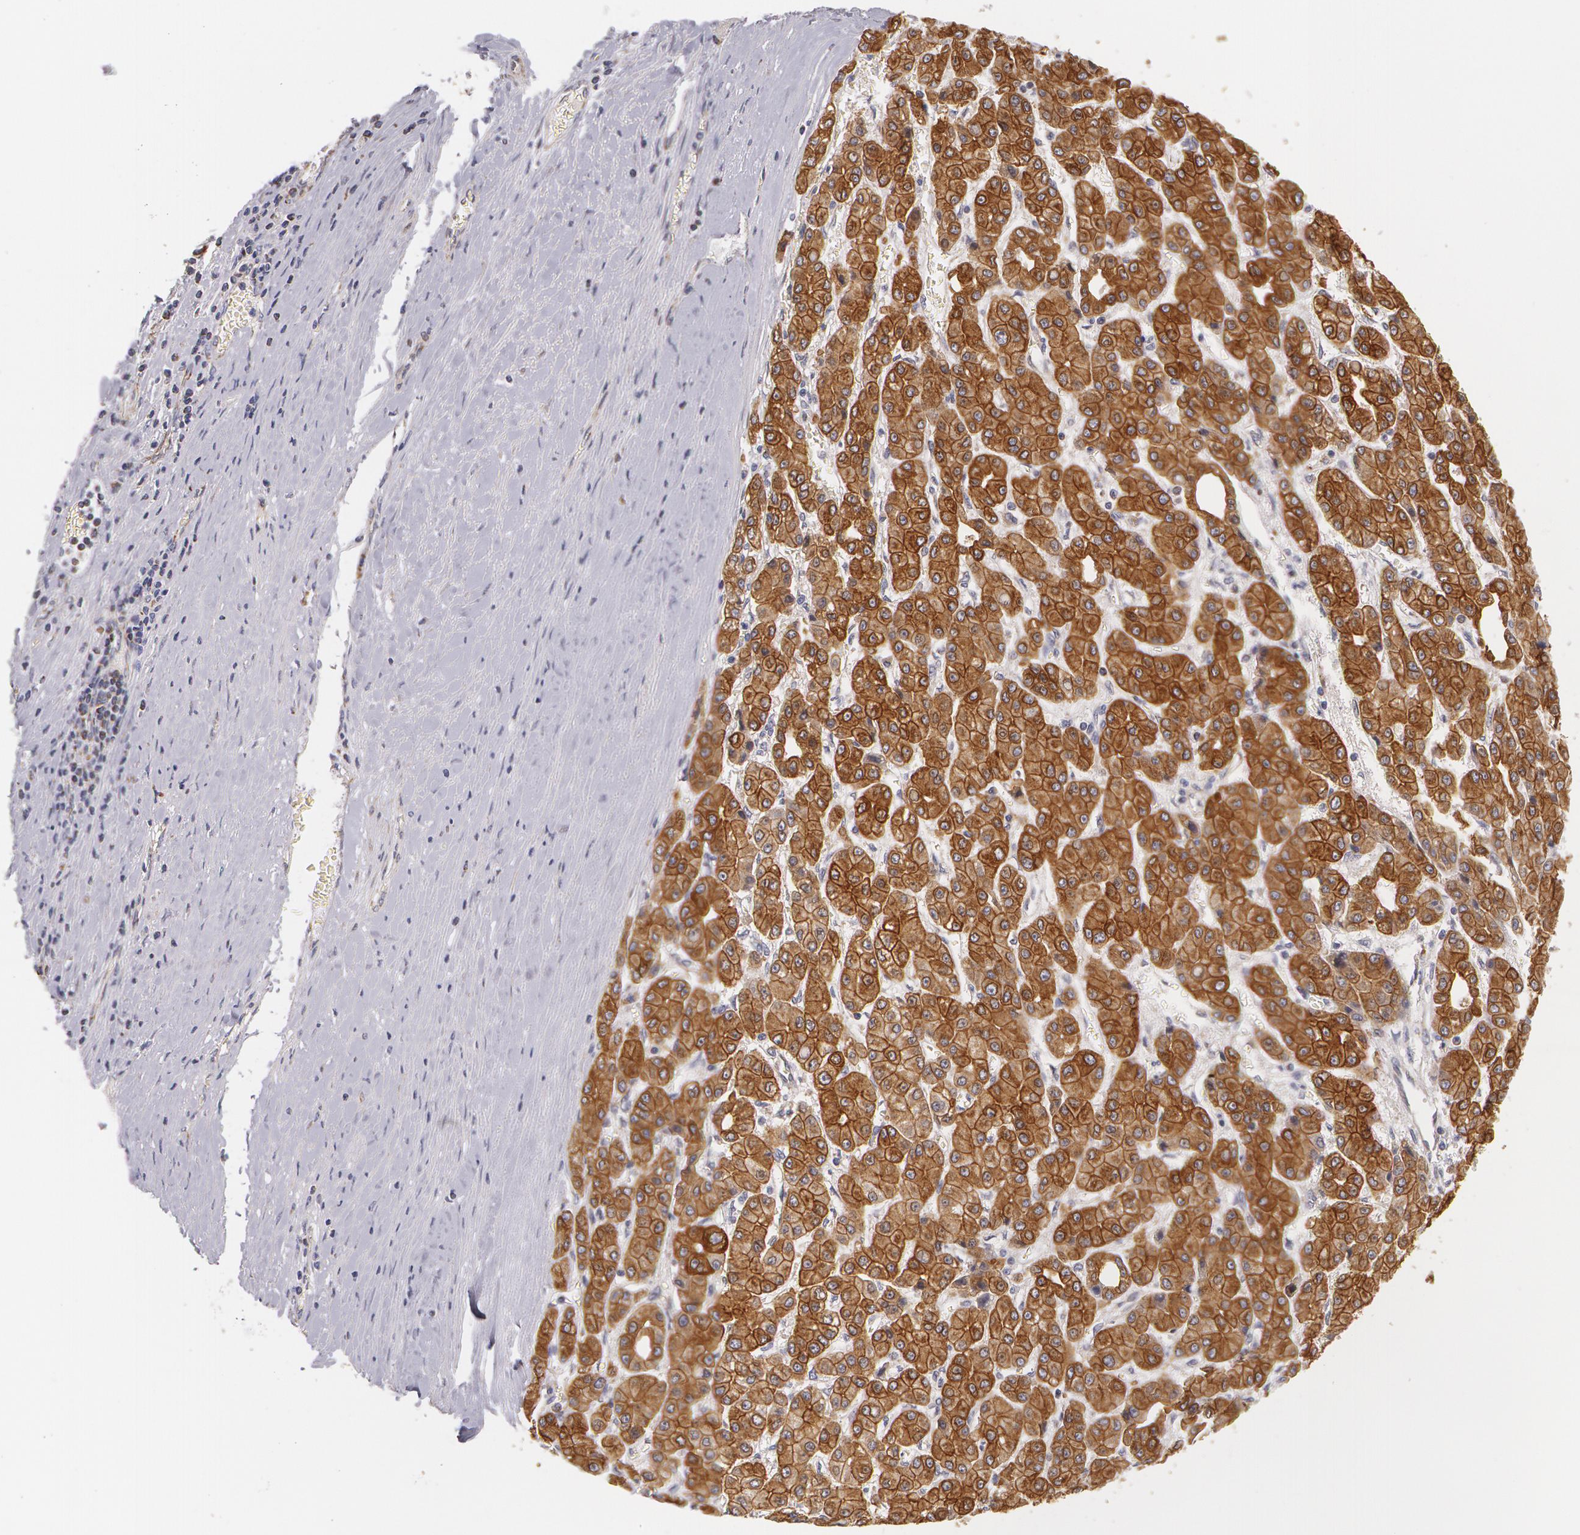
{"staining": {"intensity": "strong", "quantity": ">75%", "location": "cytoplasmic/membranous"}, "tissue": "liver cancer", "cell_type": "Tumor cells", "image_type": "cancer", "snomed": [{"axis": "morphology", "description": "Carcinoma, Hepatocellular, NOS"}, {"axis": "topography", "description": "Liver"}], "caption": "Protein analysis of liver cancer (hepatocellular carcinoma) tissue displays strong cytoplasmic/membranous staining in approximately >75% of tumor cells.", "gene": "KRT18", "patient": {"sex": "male", "age": 69}}